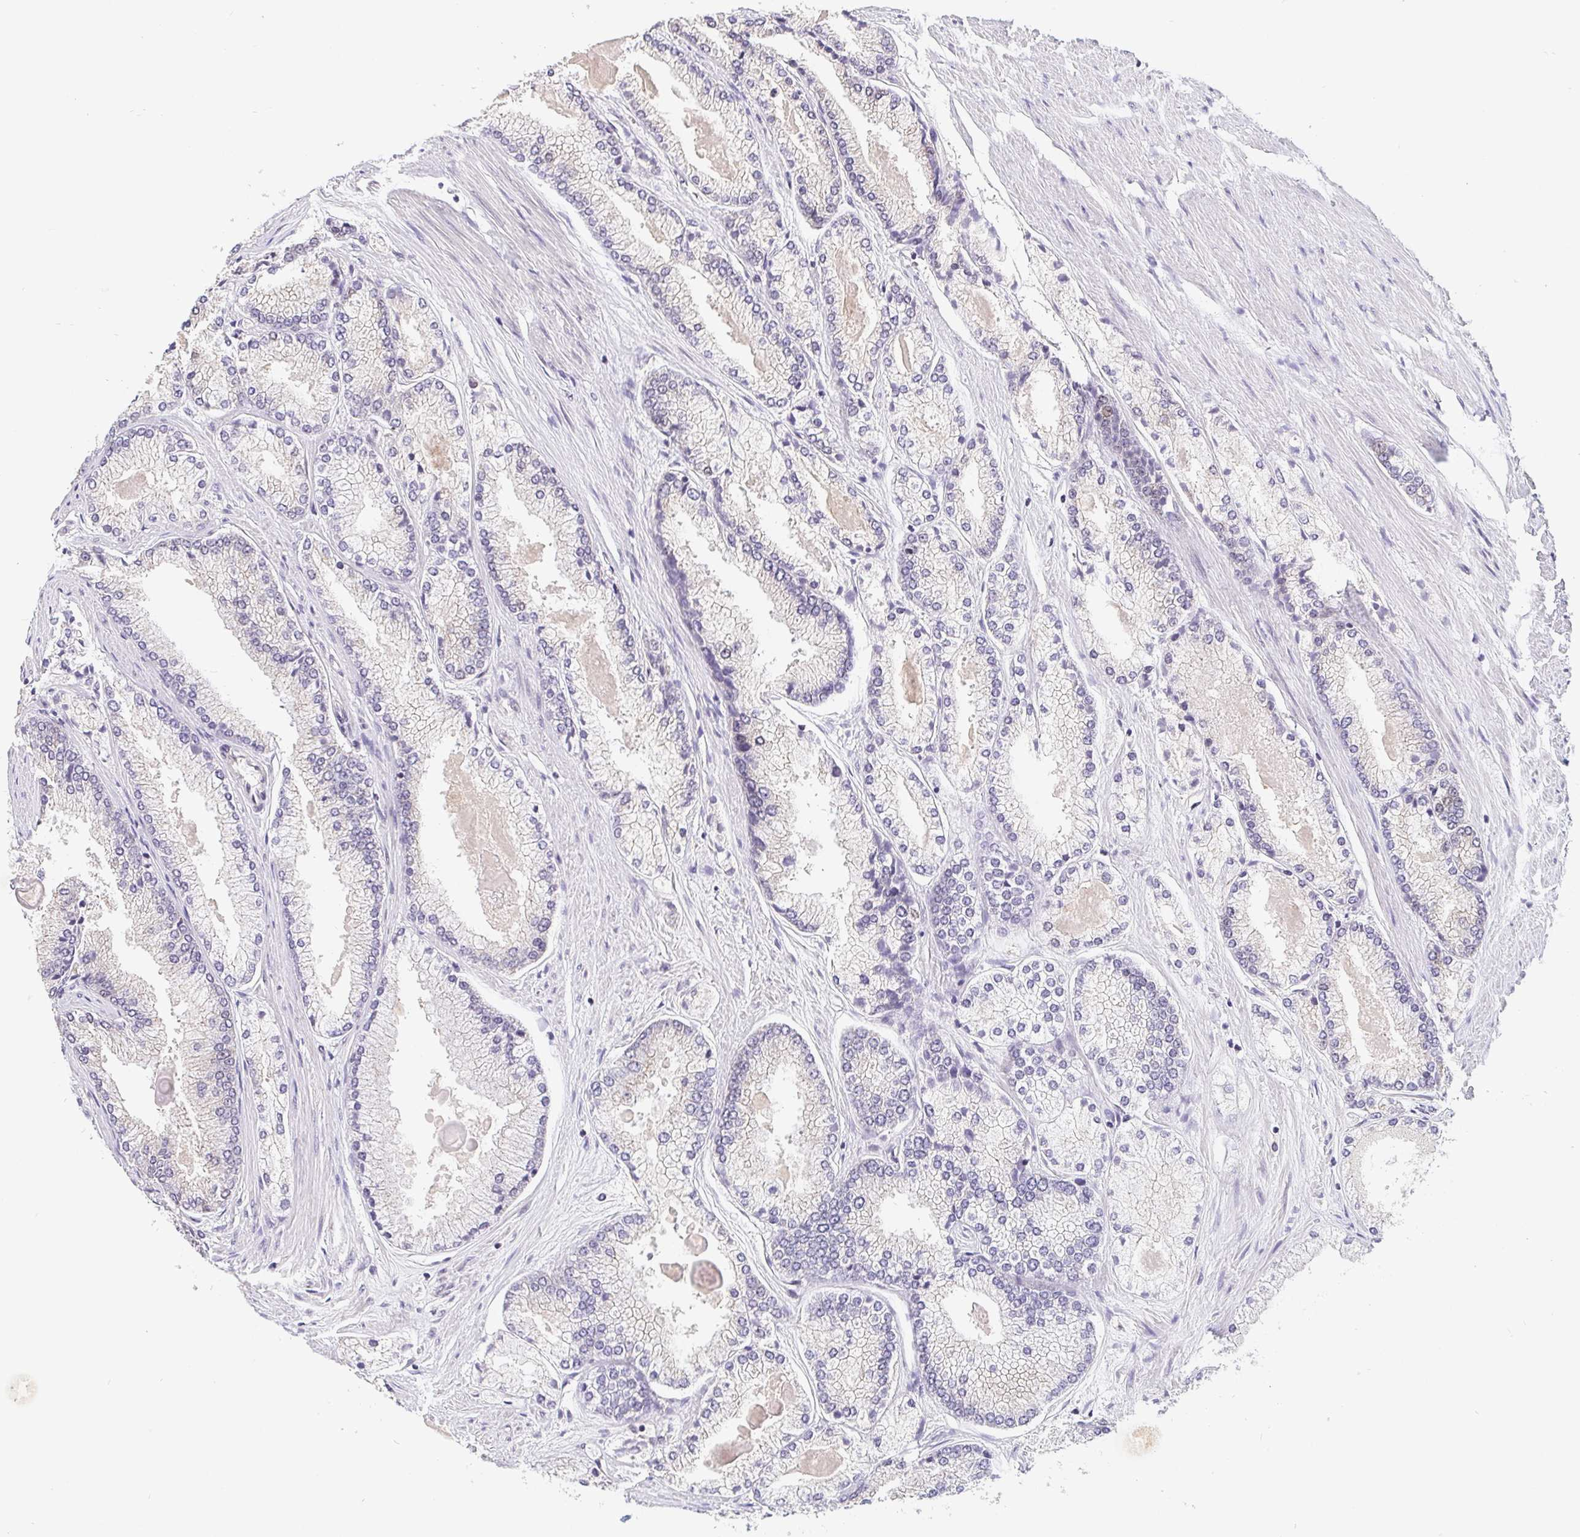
{"staining": {"intensity": "weak", "quantity": "<25%", "location": "nuclear"}, "tissue": "prostate cancer", "cell_type": "Tumor cells", "image_type": "cancer", "snomed": [{"axis": "morphology", "description": "Adenocarcinoma, High grade"}, {"axis": "topography", "description": "Prostate"}], "caption": "Tumor cells show no significant protein positivity in prostate adenocarcinoma (high-grade).", "gene": "POU2F1", "patient": {"sex": "male", "age": 68}}